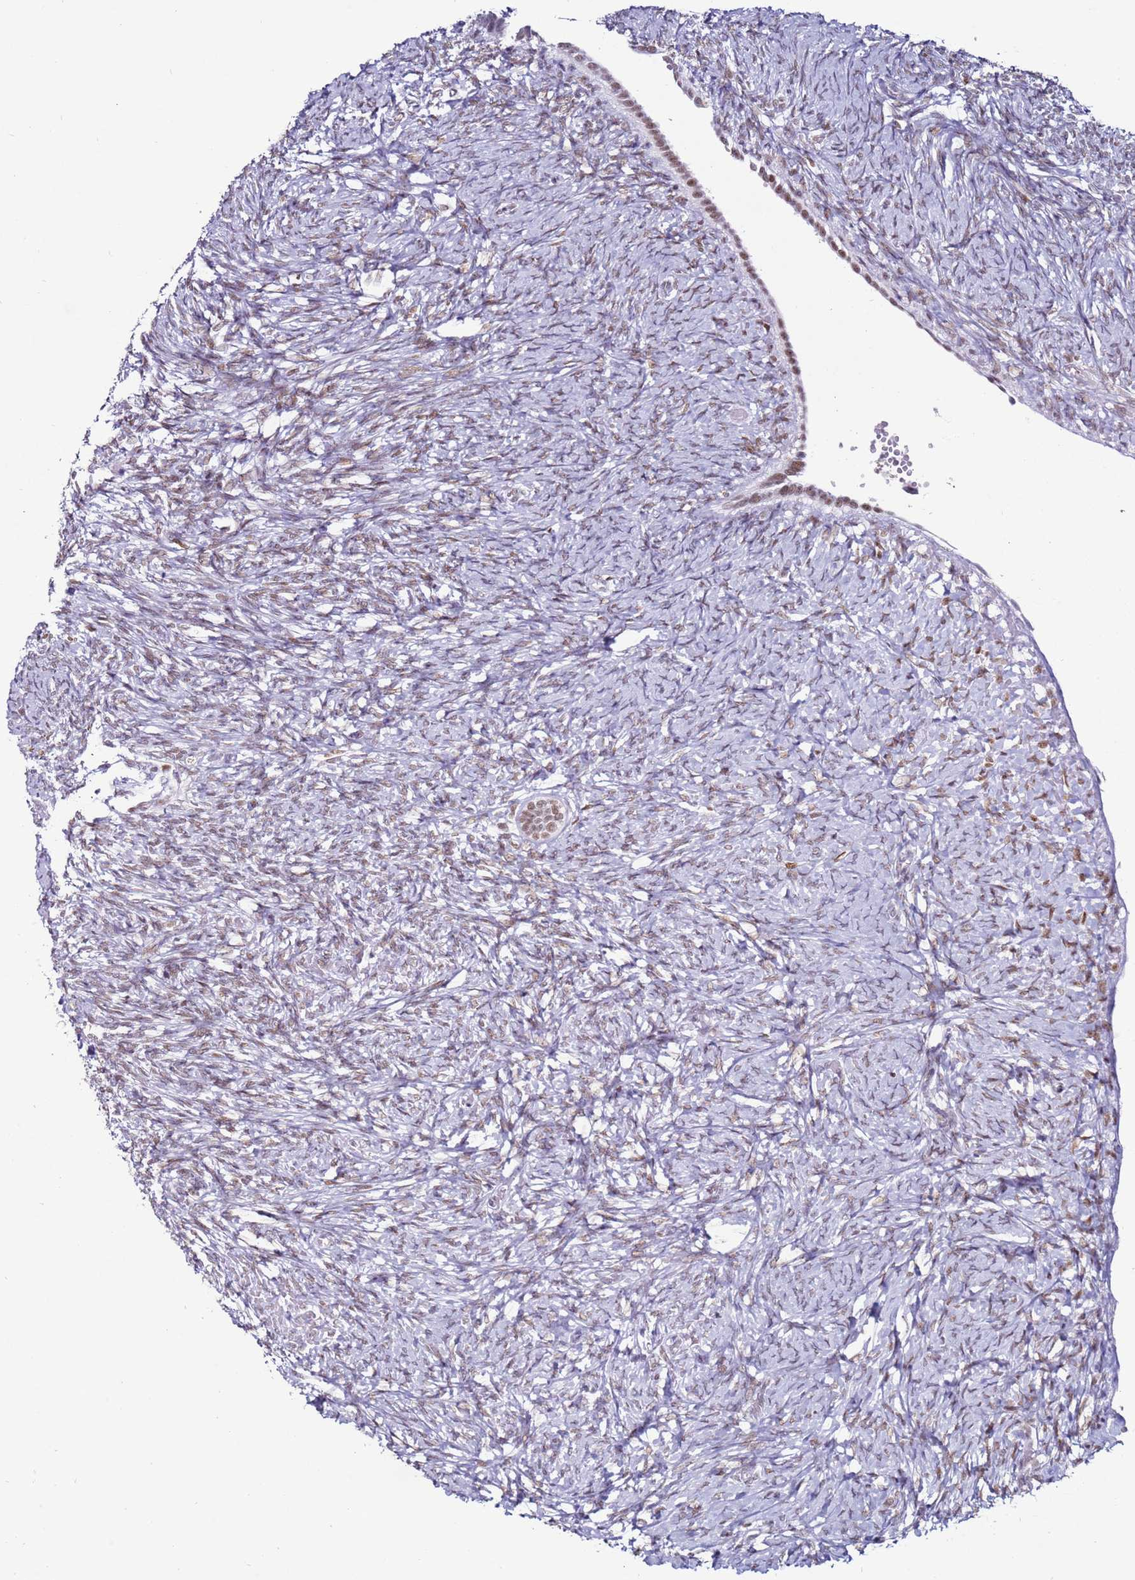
{"staining": {"intensity": "strong", "quantity": ">75%", "location": "nuclear"}, "tissue": "ovary", "cell_type": "Follicle cells", "image_type": "normal", "snomed": [{"axis": "morphology", "description": "Normal tissue, NOS"}, {"axis": "topography", "description": "Ovary"}], "caption": "Unremarkable ovary demonstrates strong nuclear staining in about >75% of follicle cells.", "gene": "KPNA4", "patient": {"sex": "female", "age": 41}}